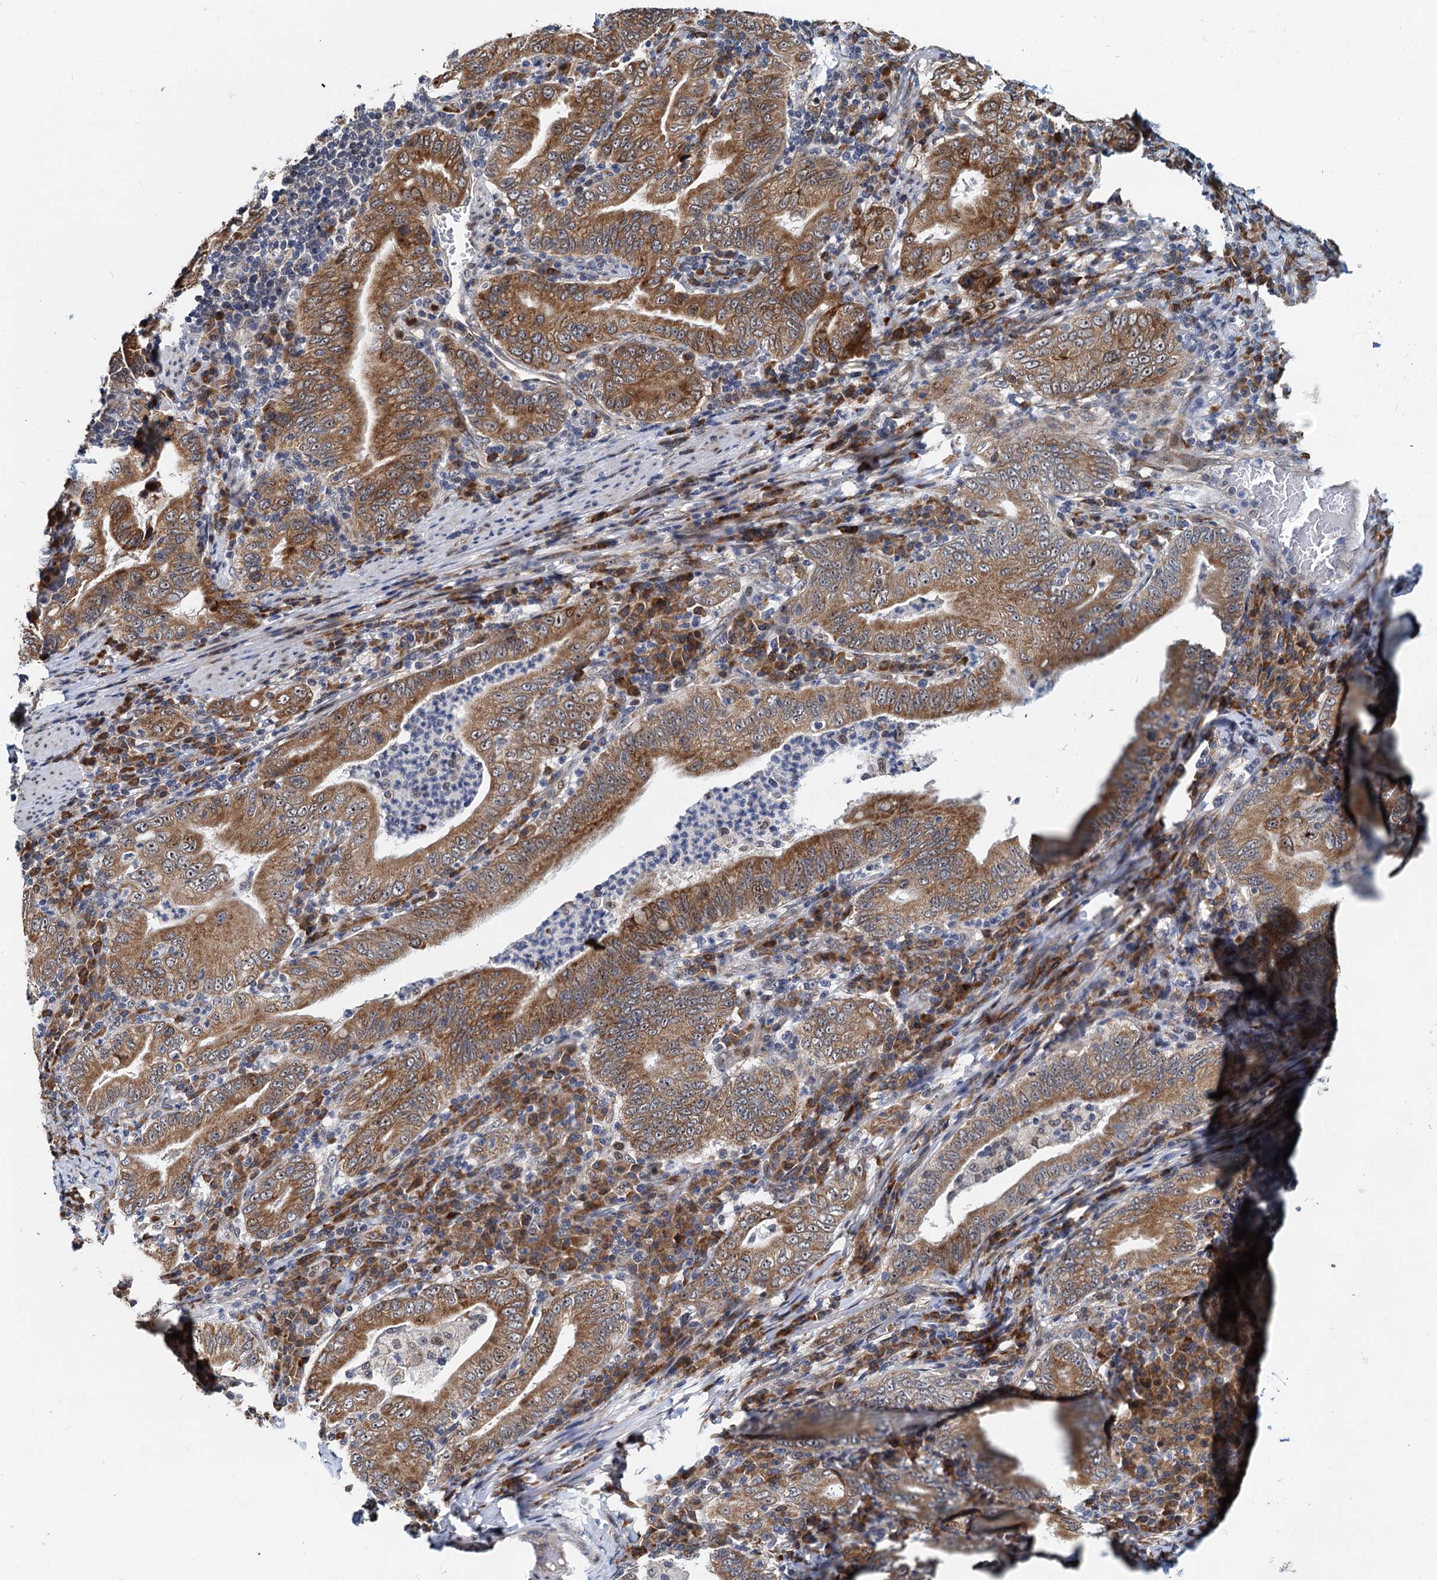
{"staining": {"intensity": "moderate", "quantity": ">75%", "location": "cytoplasmic/membranous"}, "tissue": "stomach cancer", "cell_type": "Tumor cells", "image_type": "cancer", "snomed": [{"axis": "morphology", "description": "Normal tissue, NOS"}, {"axis": "morphology", "description": "Adenocarcinoma, NOS"}, {"axis": "topography", "description": "Esophagus"}, {"axis": "topography", "description": "Stomach, upper"}, {"axis": "topography", "description": "Peripheral nerve tissue"}], "caption": "Human adenocarcinoma (stomach) stained with a brown dye shows moderate cytoplasmic/membranous positive staining in approximately >75% of tumor cells.", "gene": "DNAJC21", "patient": {"sex": "male", "age": 62}}